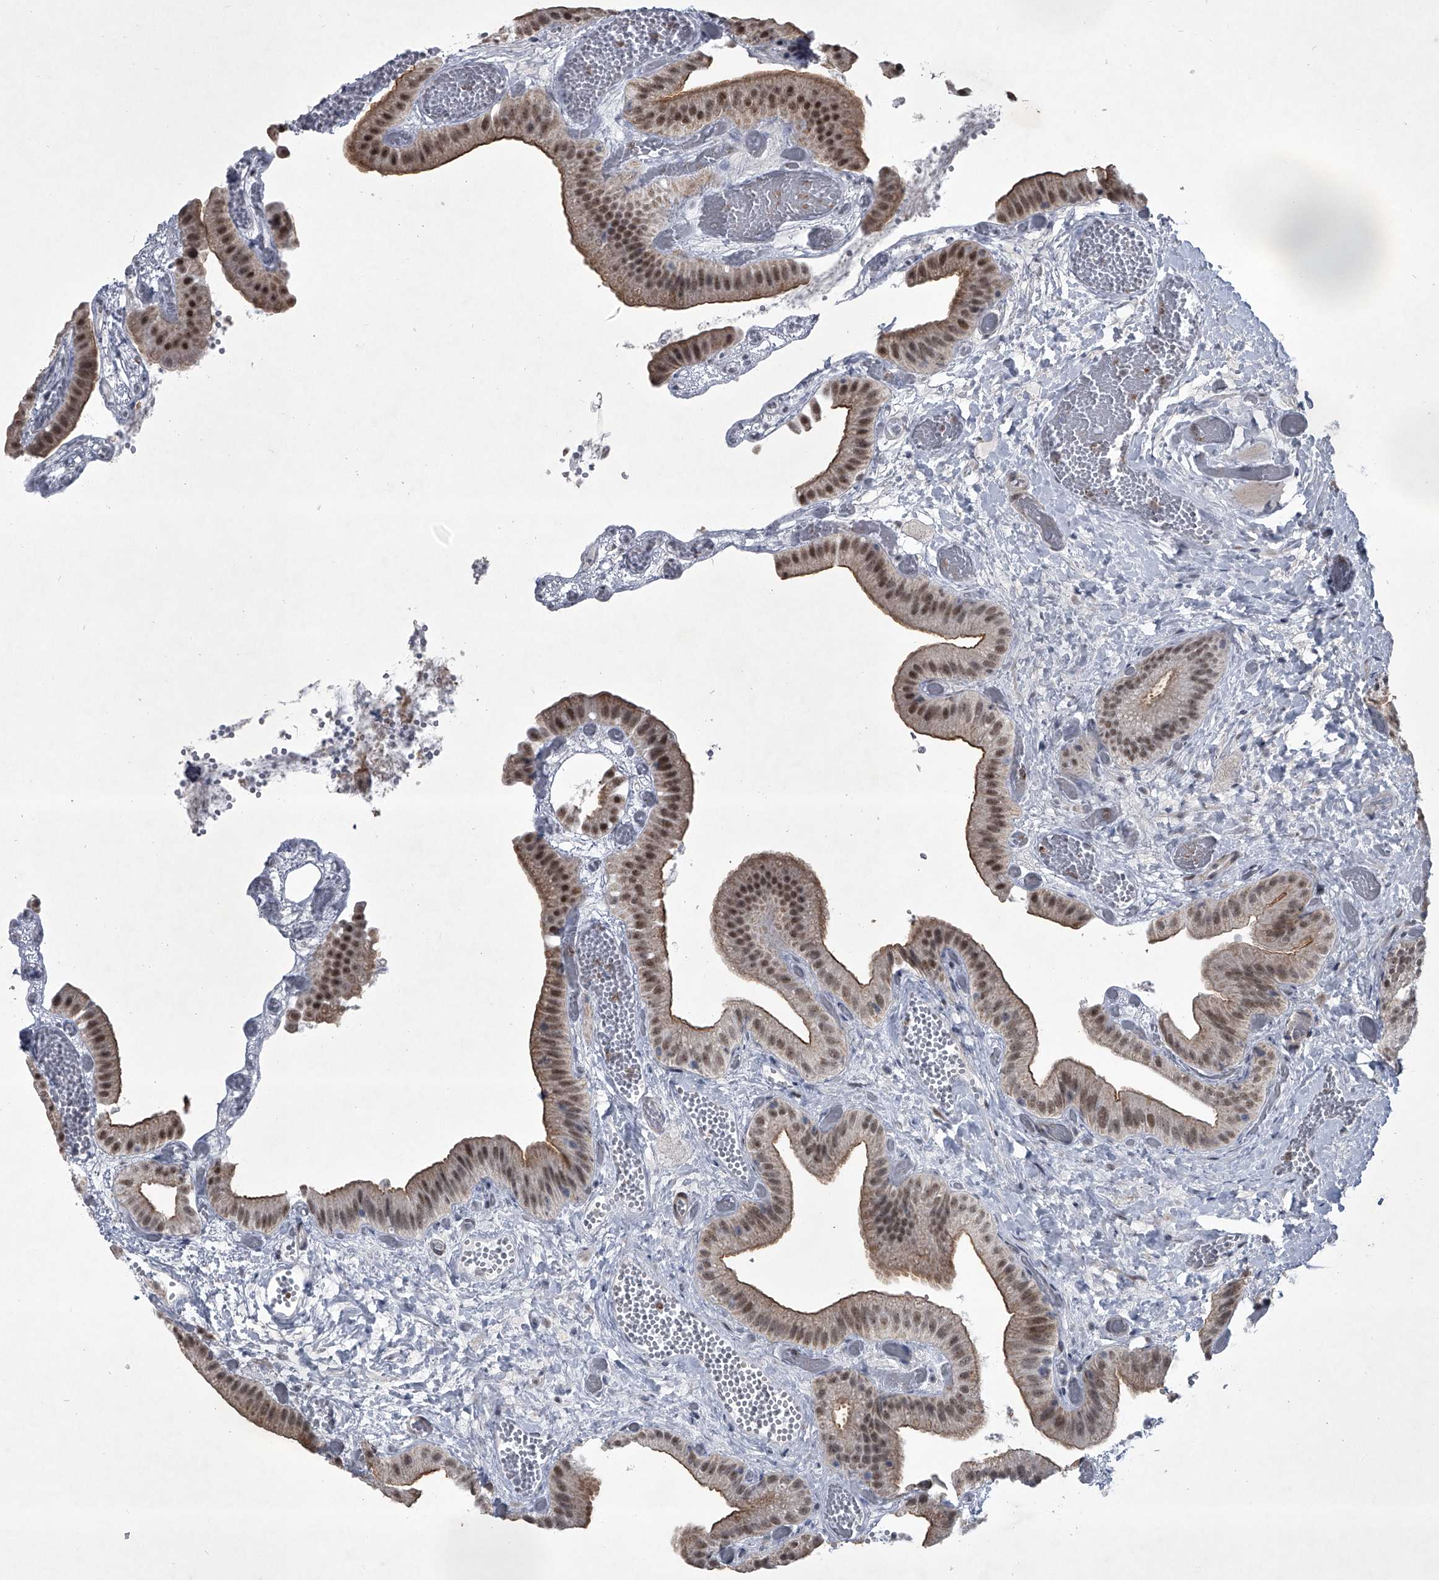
{"staining": {"intensity": "moderate", "quantity": ">75%", "location": "cytoplasmic/membranous,nuclear"}, "tissue": "gallbladder", "cell_type": "Glandular cells", "image_type": "normal", "snomed": [{"axis": "morphology", "description": "Normal tissue, NOS"}, {"axis": "topography", "description": "Gallbladder"}], "caption": "IHC of unremarkable gallbladder reveals medium levels of moderate cytoplasmic/membranous,nuclear positivity in about >75% of glandular cells.", "gene": "MLLT1", "patient": {"sex": "female", "age": 64}}